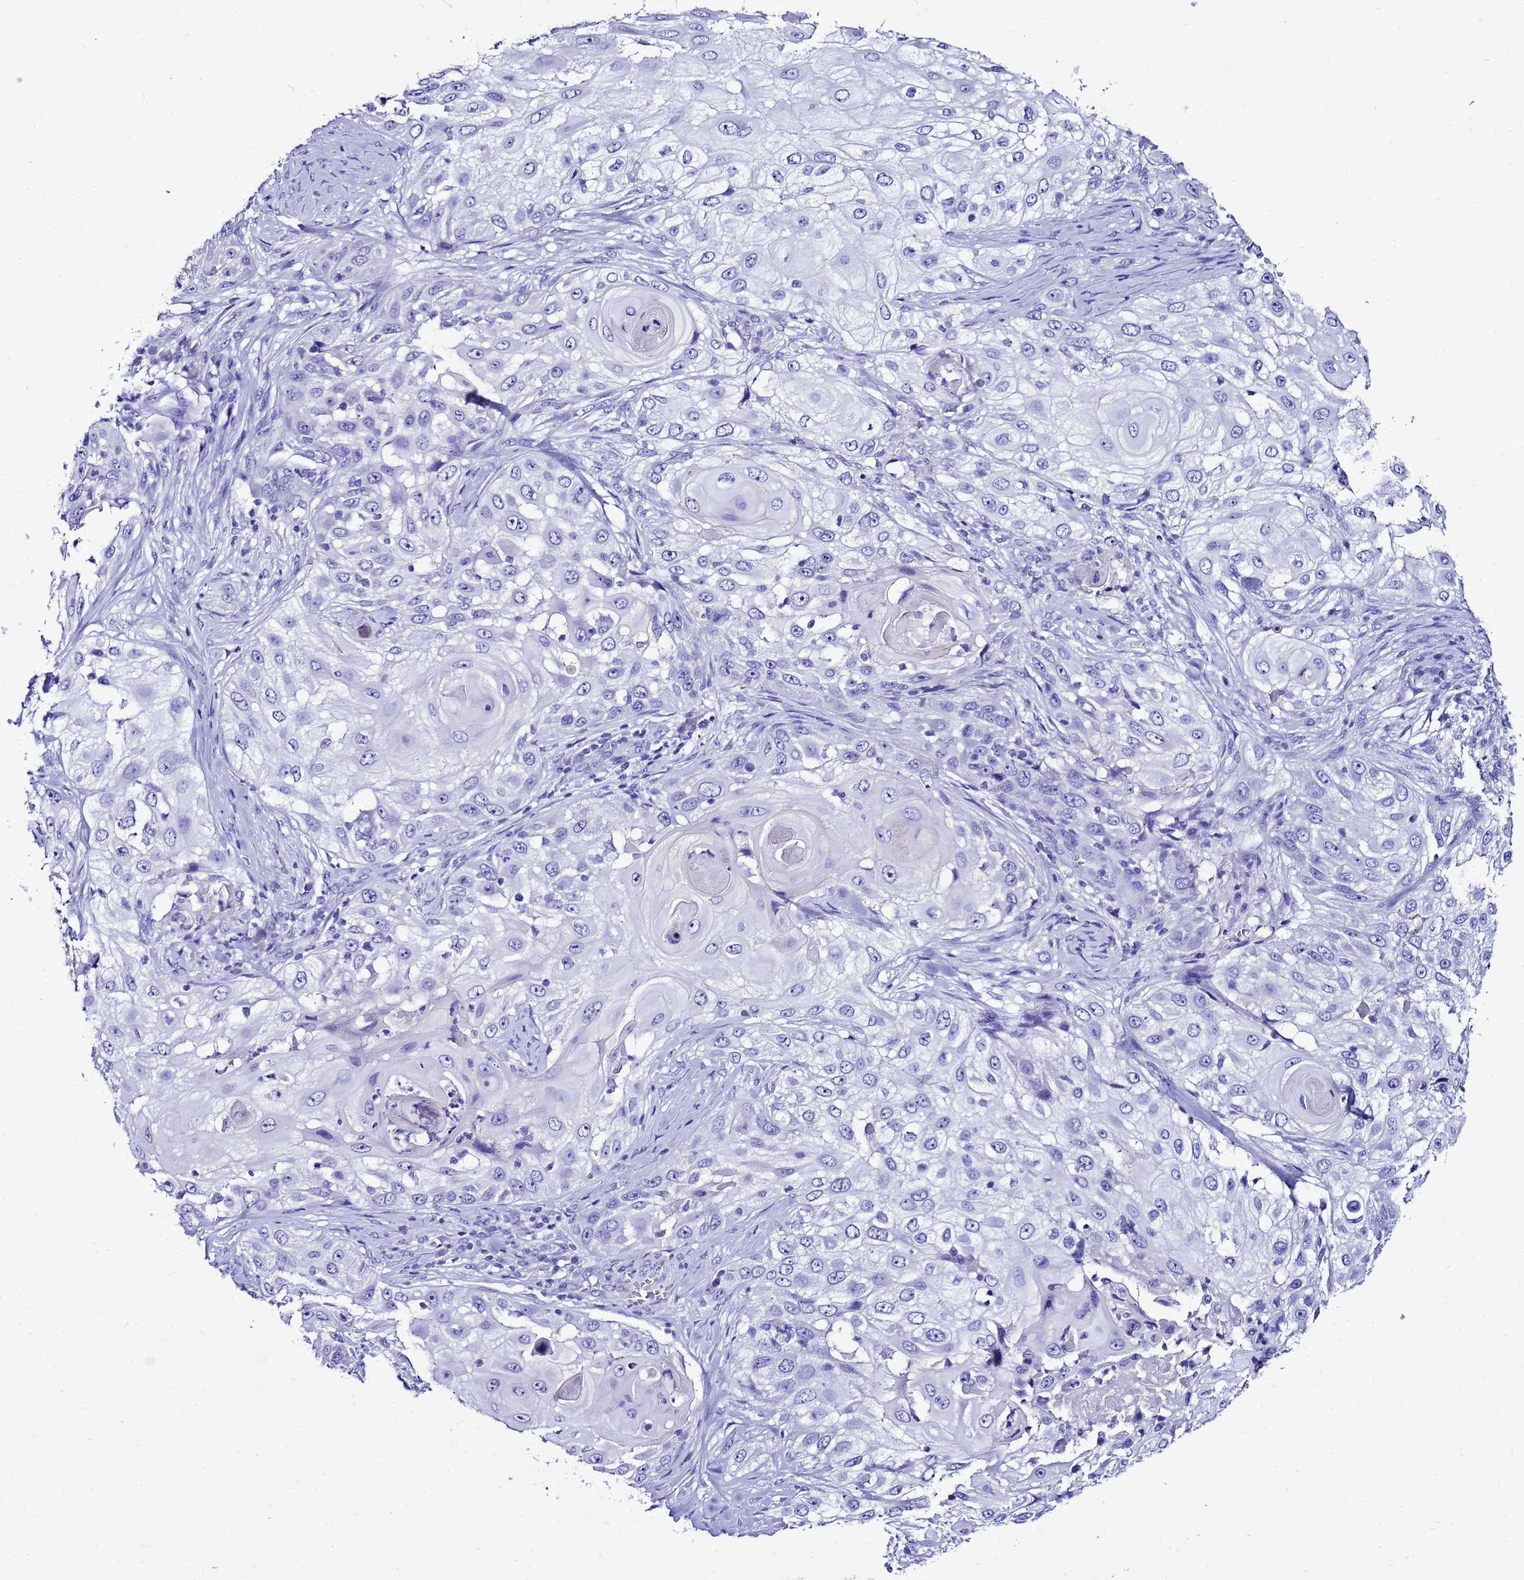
{"staining": {"intensity": "negative", "quantity": "none", "location": "none"}, "tissue": "skin cancer", "cell_type": "Tumor cells", "image_type": "cancer", "snomed": [{"axis": "morphology", "description": "Squamous cell carcinoma, NOS"}, {"axis": "topography", "description": "Skin"}], "caption": "The micrograph reveals no staining of tumor cells in skin cancer.", "gene": "BEST2", "patient": {"sex": "female", "age": 44}}